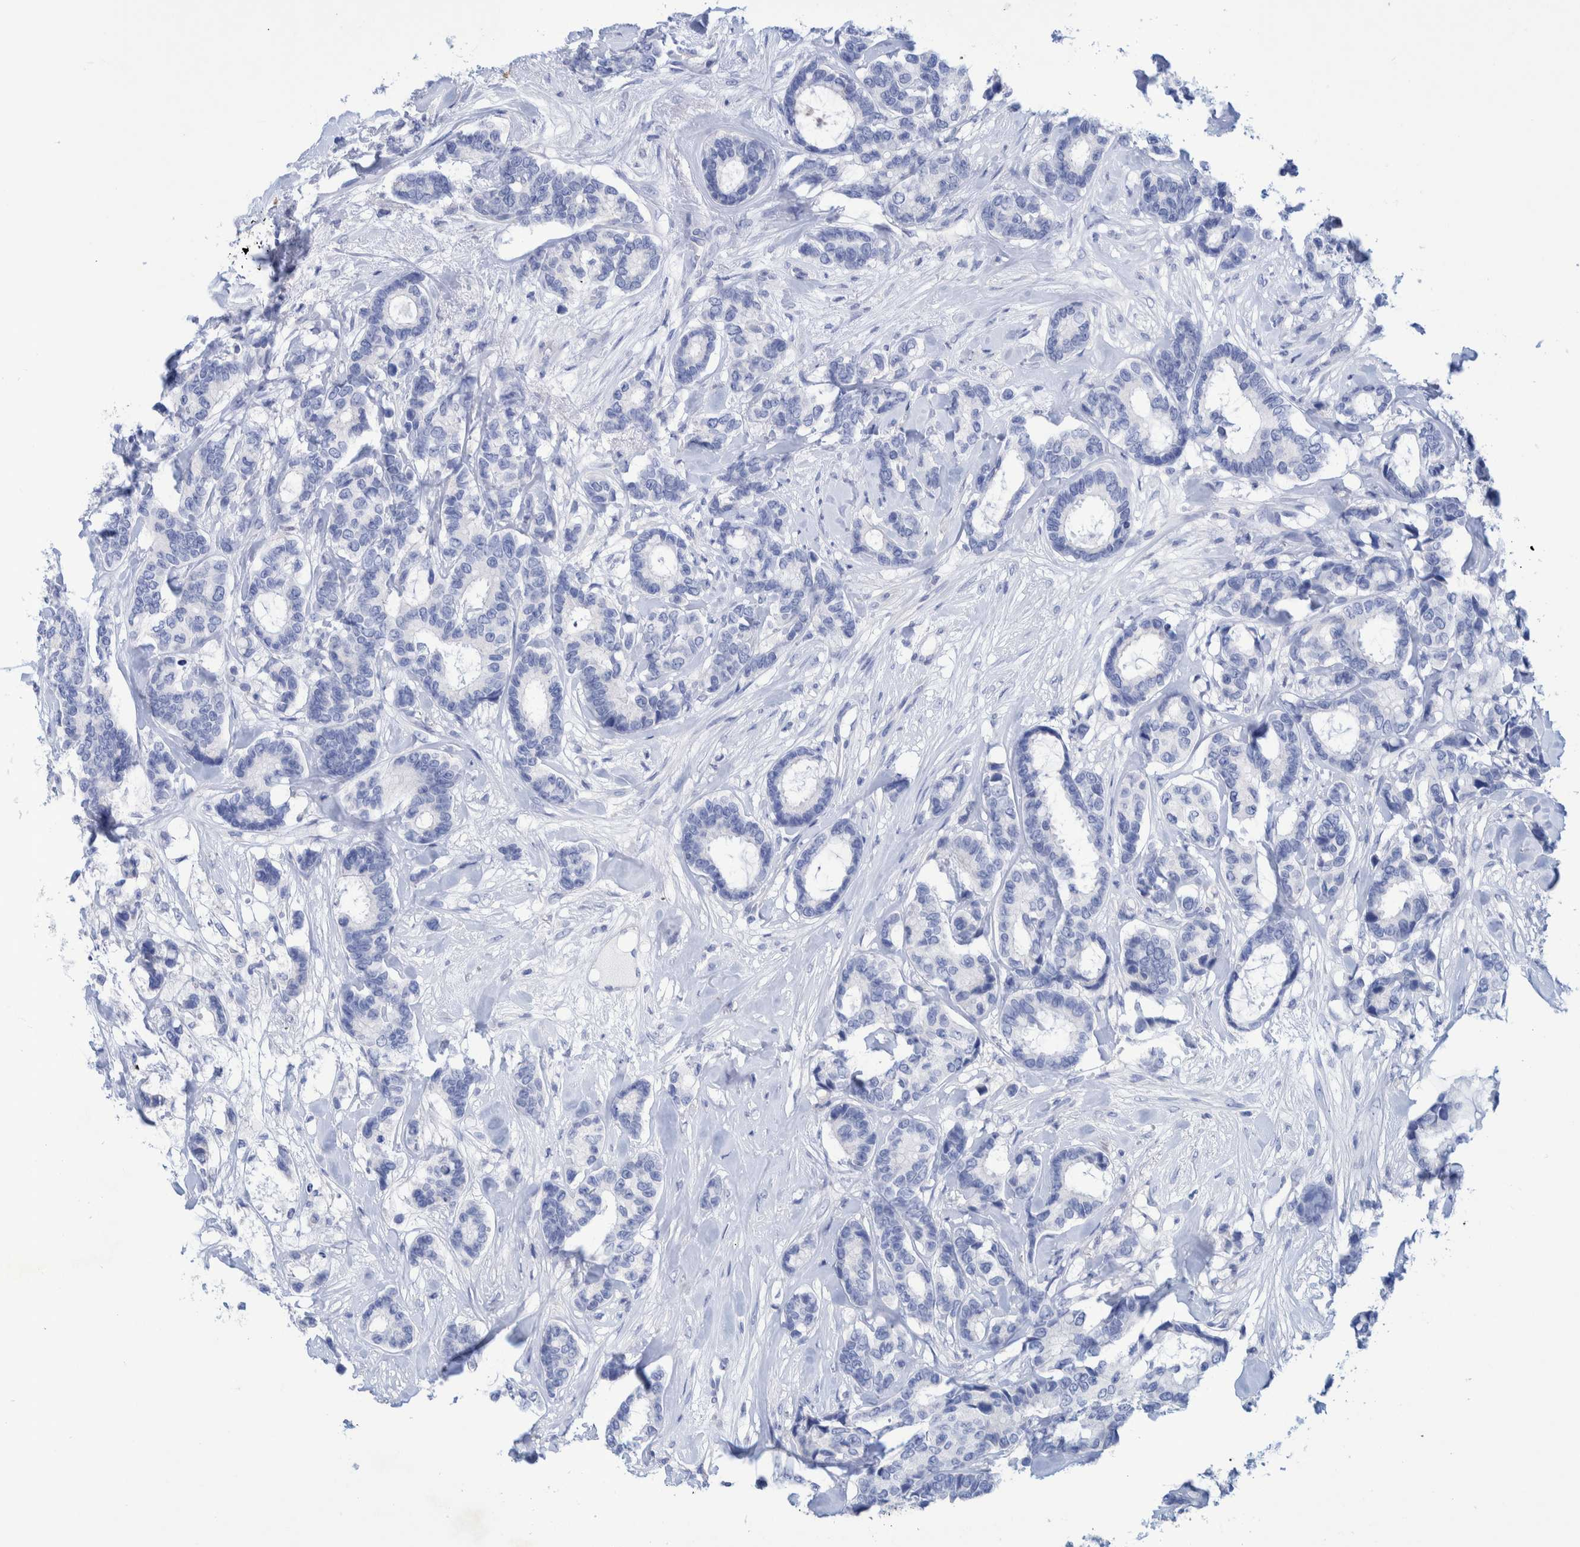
{"staining": {"intensity": "negative", "quantity": "none", "location": "none"}, "tissue": "breast cancer", "cell_type": "Tumor cells", "image_type": "cancer", "snomed": [{"axis": "morphology", "description": "Duct carcinoma"}, {"axis": "topography", "description": "Breast"}], "caption": "Immunohistochemistry (IHC) image of human breast cancer stained for a protein (brown), which shows no positivity in tumor cells.", "gene": "PERP", "patient": {"sex": "female", "age": 87}}